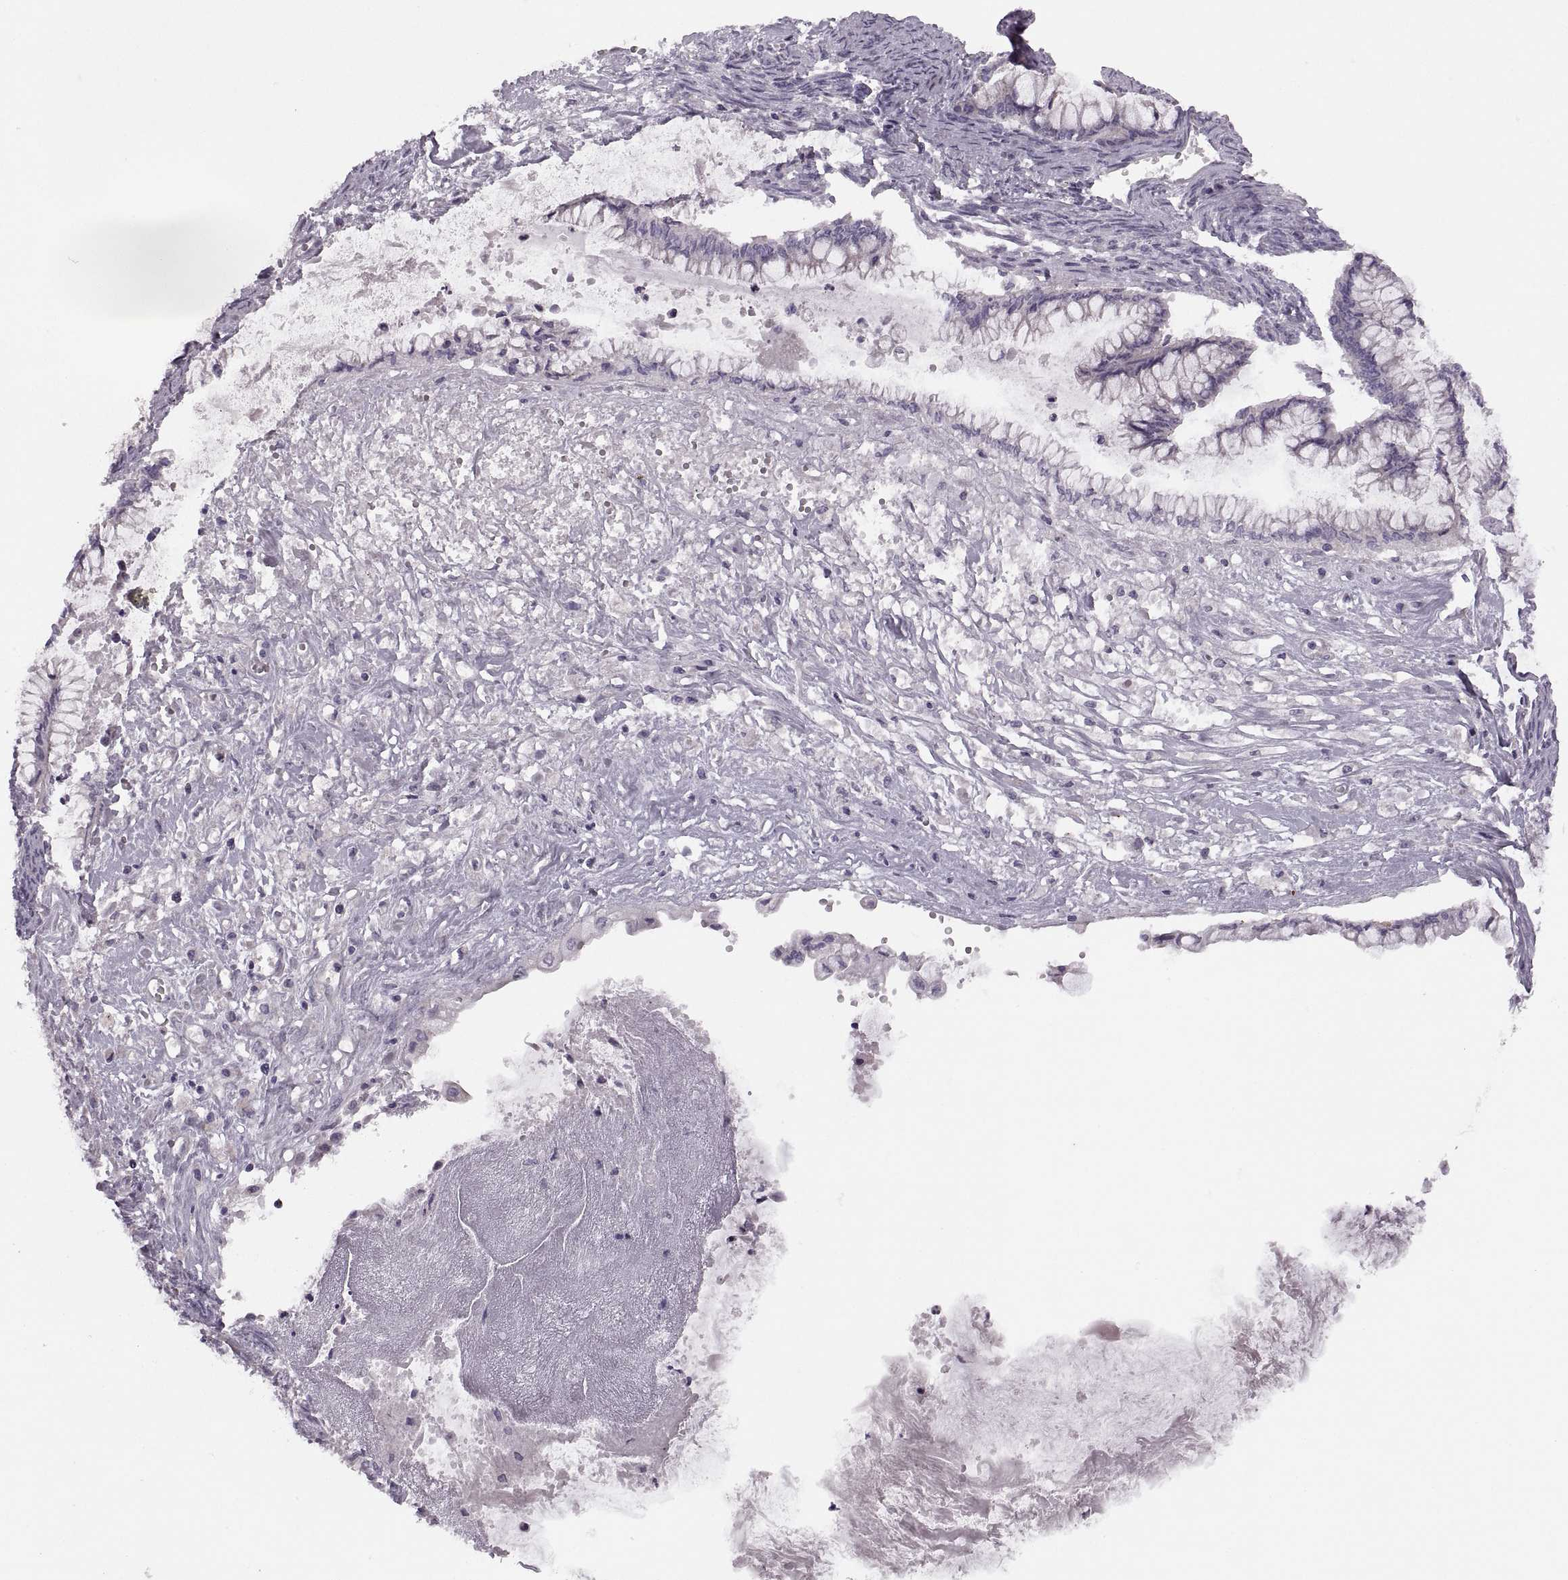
{"staining": {"intensity": "negative", "quantity": "none", "location": "none"}, "tissue": "ovarian cancer", "cell_type": "Tumor cells", "image_type": "cancer", "snomed": [{"axis": "morphology", "description": "Cystadenocarcinoma, mucinous, NOS"}, {"axis": "topography", "description": "Ovary"}], "caption": "An image of human ovarian cancer (mucinous cystadenocarcinoma) is negative for staining in tumor cells.", "gene": "RIPK4", "patient": {"sex": "female", "age": 67}}